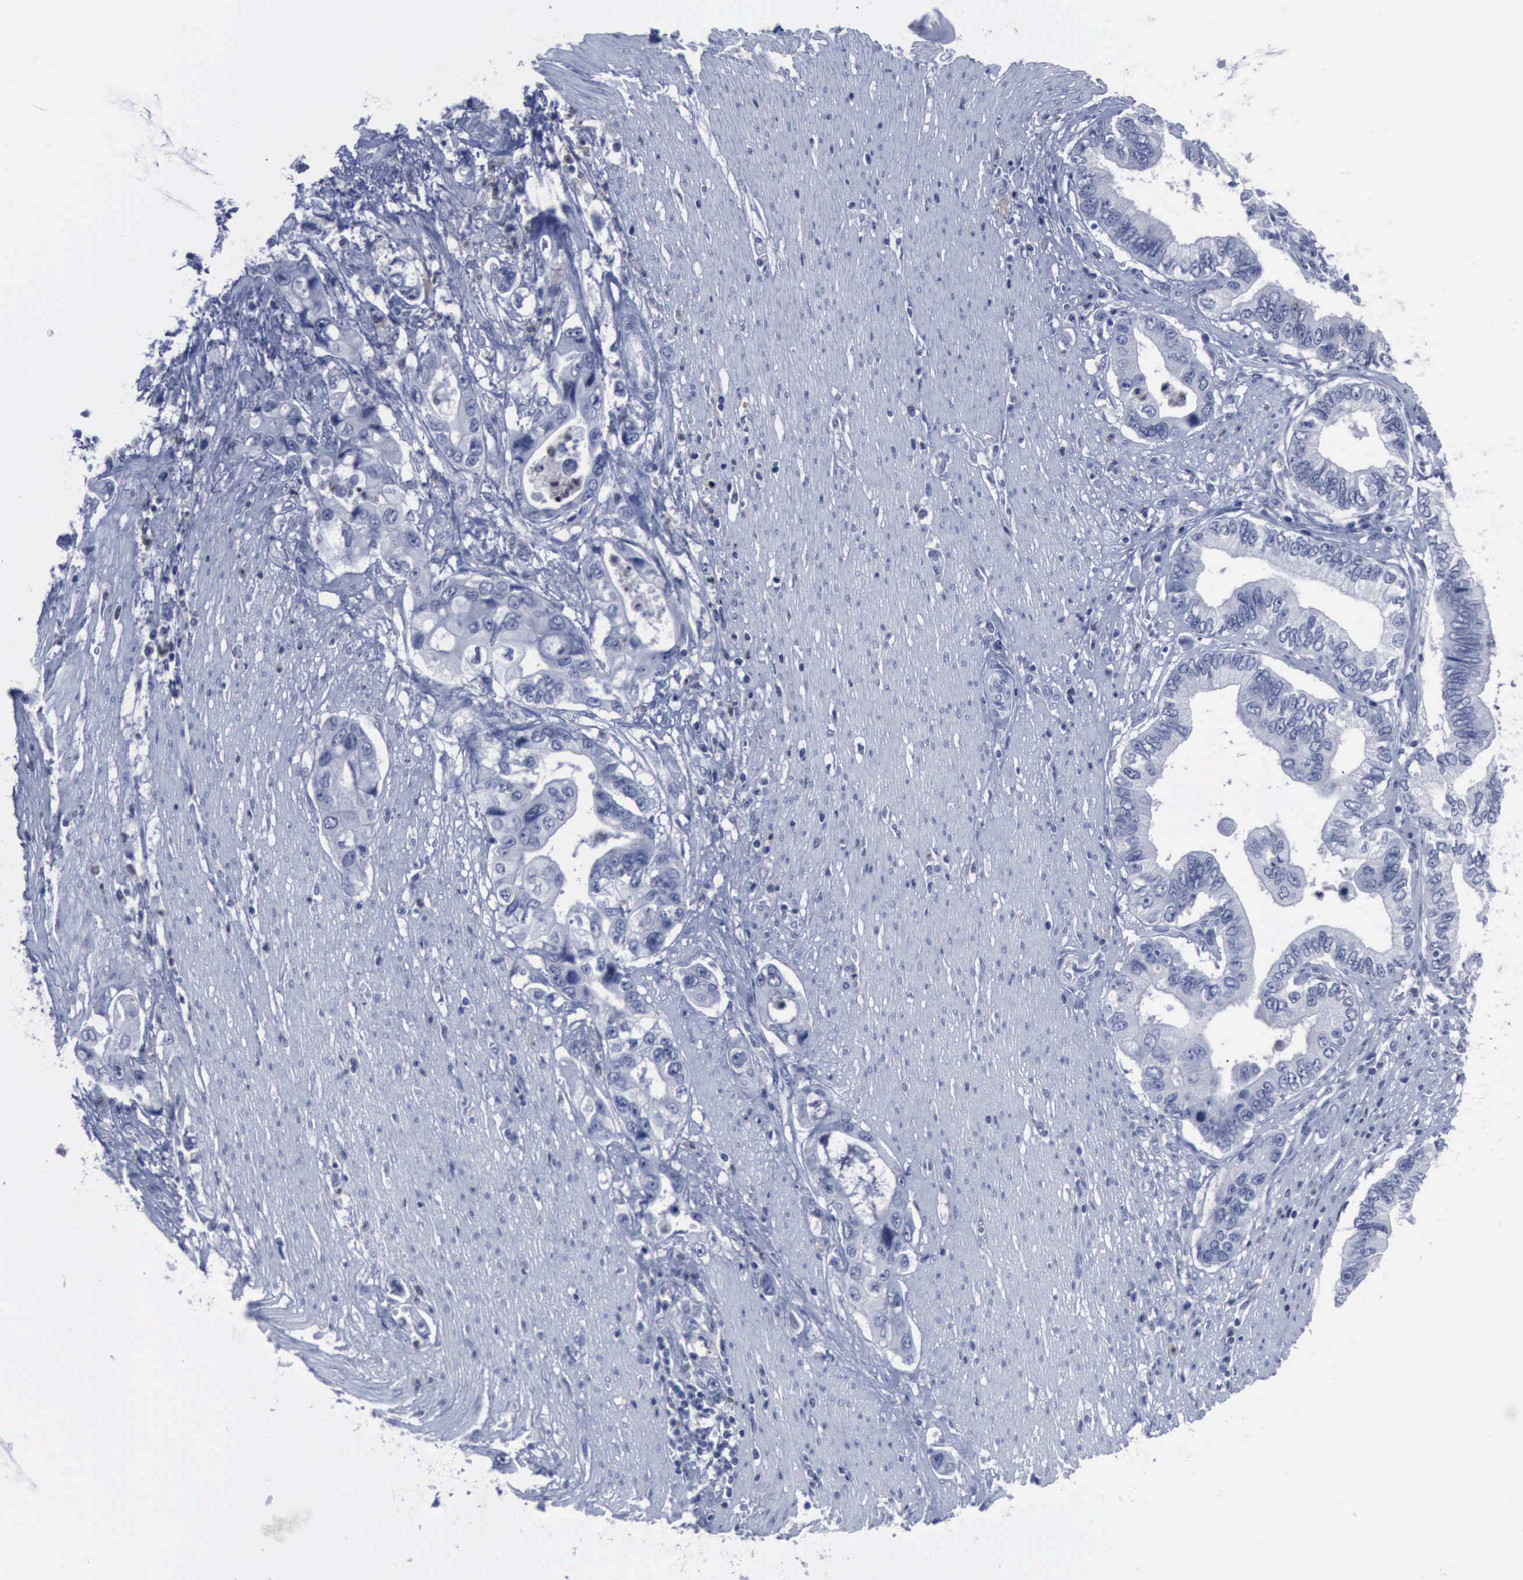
{"staining": {"intensity": "negative", "quantity": "none", "location": "none"}, "tissue": "pancreatic cancer", "cell_type": "Tumor cells", "image_type": "cancer", "snomed": [{"axis": "morphology", "description": "Adenocarcinoma, NOS"}, {"axis": "topography", "description": "Pancreas"}, {"axis": "topography", "description": "Stomach, upper"}], "caption": "This micrograph is of pancreatic cancer stained with immunohistochemistry to label a protein in brown with the nuclei are counter-stained blue. There is no positivity in tumor cells.", "gene": "CSTA", "patient": {"sex": "male", "age": 77}}